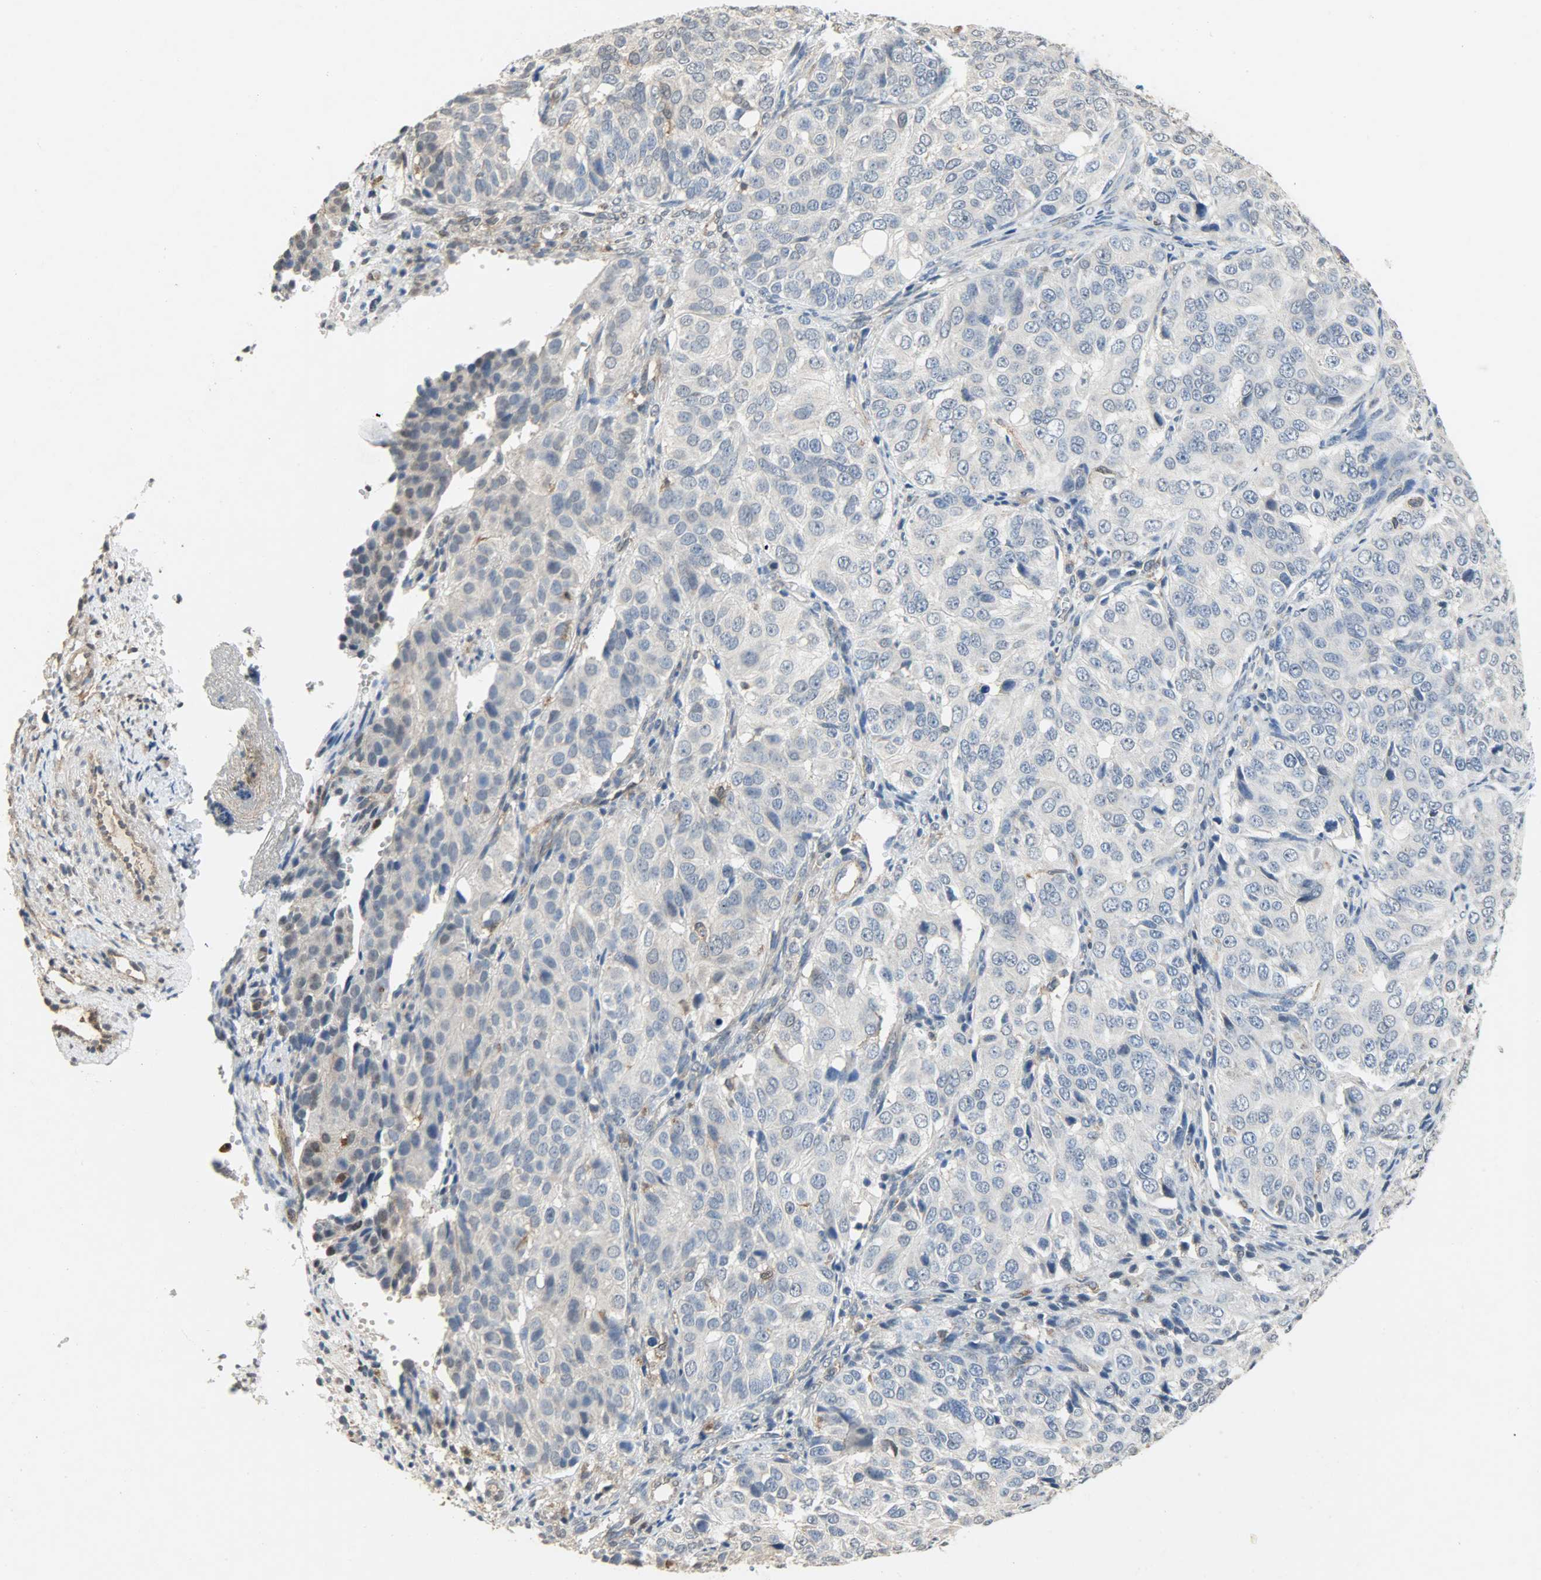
{"staining": {"intensity": "negative", "quantity": "none", "location": "none"}, "tissue": "ovarian cancer", "cell_type": "Tumor cells", "image_type": "cancer", "snomed": [{"axis": "morphology", "description": "Carcinoma, endometroid"}, {"axis": "topography", "description": "Ovary"}], "caption": "Histopathology image shows no significant protein positivity in tumor cells of ovarian endometroid carcinoma. (DAB IHC, high magnification).", "gene": "TRIM21", "patient": {"sex": "female", "age": 51}}